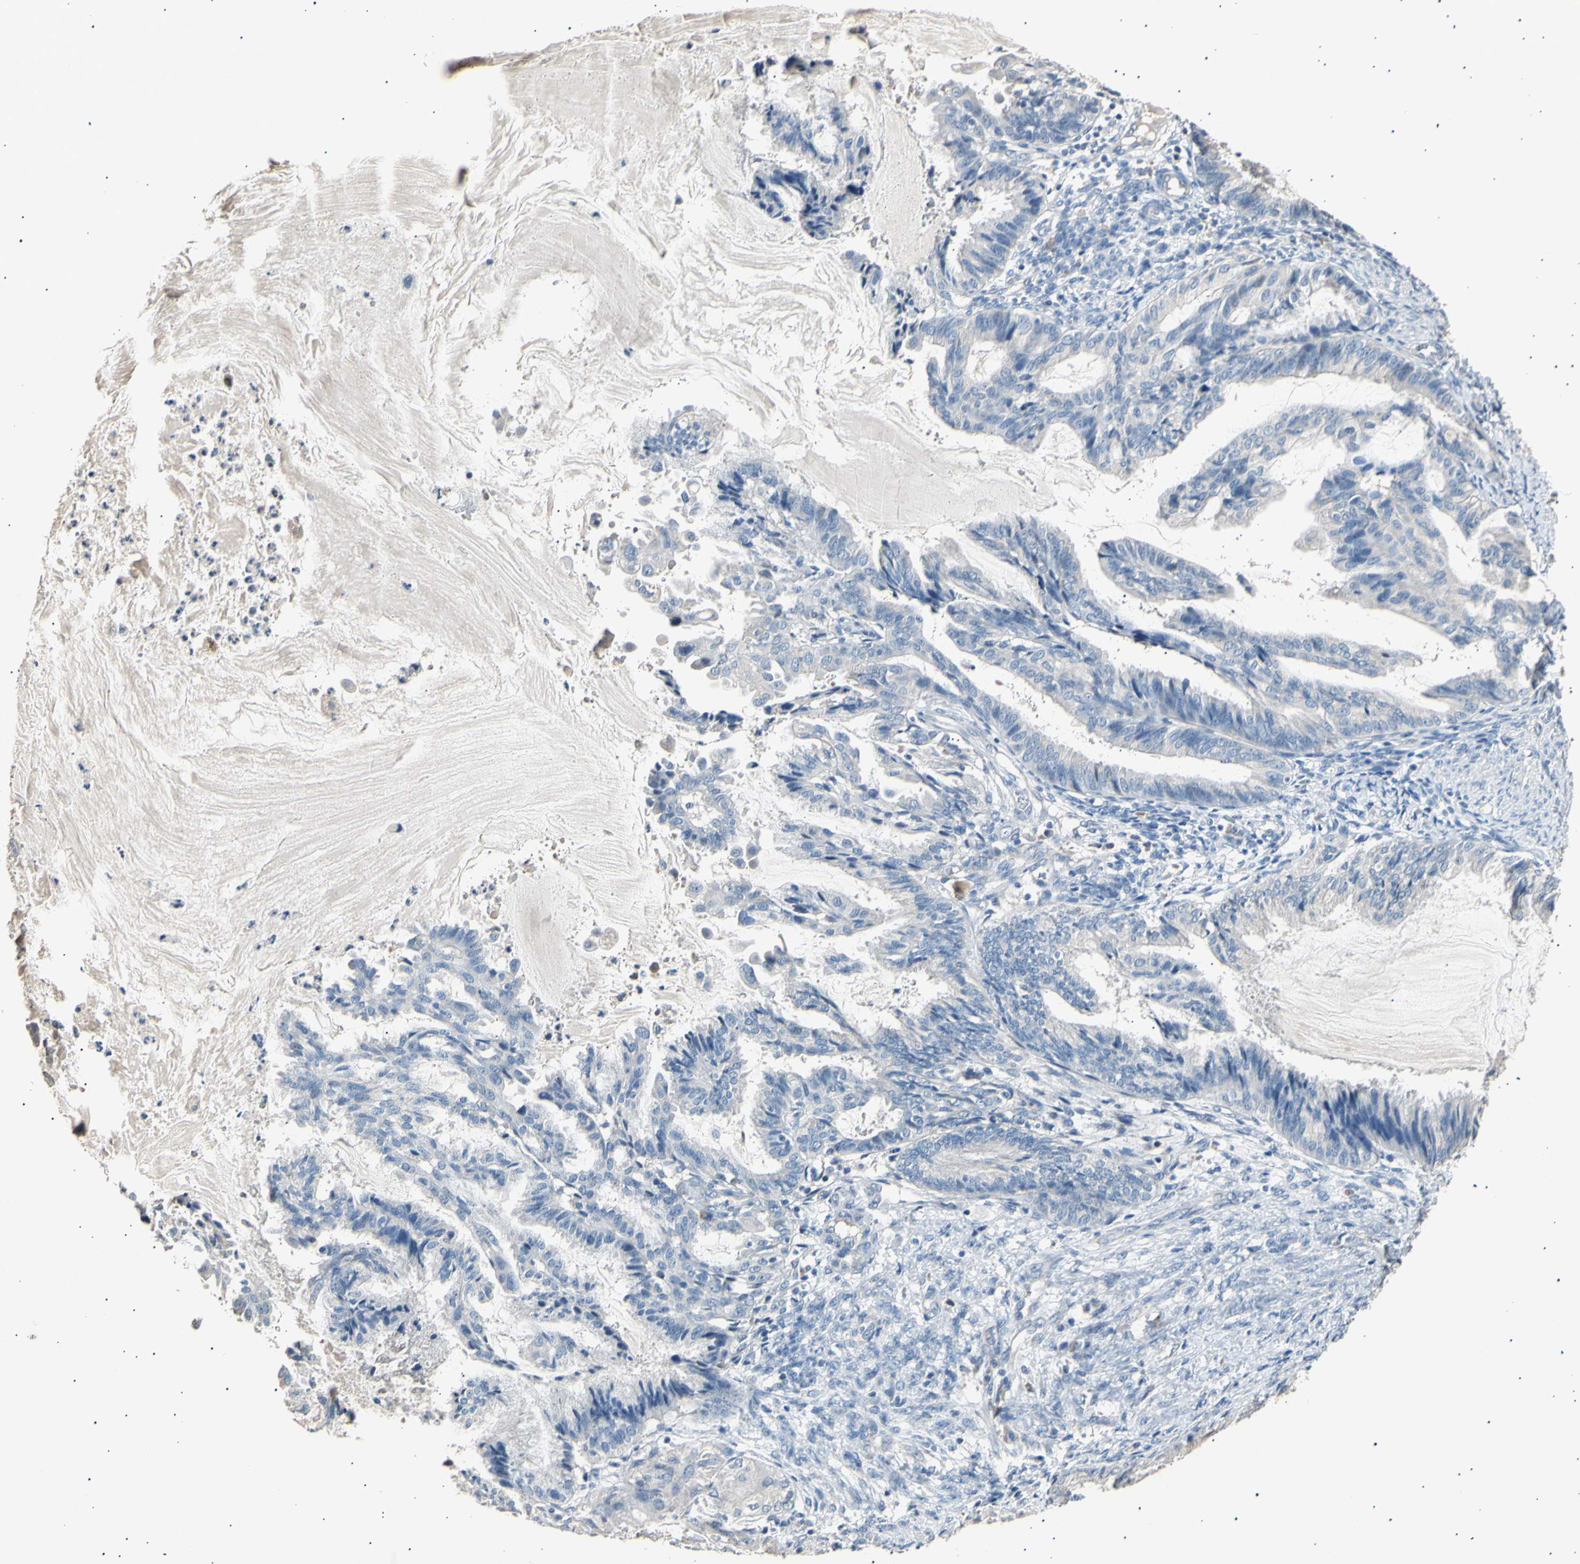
{"staining": {"intensity": "negative", "quantity": "none", "location": "none"}, "tissue": "endometrial cancer", "cell_type": "Tumor cells", "image_type": "cancer", "snomed": [{"axis": "morphology", "description": "Adenocarcinoma, NOS"}, {"axis": "topography", "description": "Endometrium"}], "caption": "Human adenocarcinoma (endometrial) stained for a protein using immunohistochemistry (IHC) shows no expression in tumor cells.", "gene": "LDLR", "patient": {"sex": "female", "age": 86}}